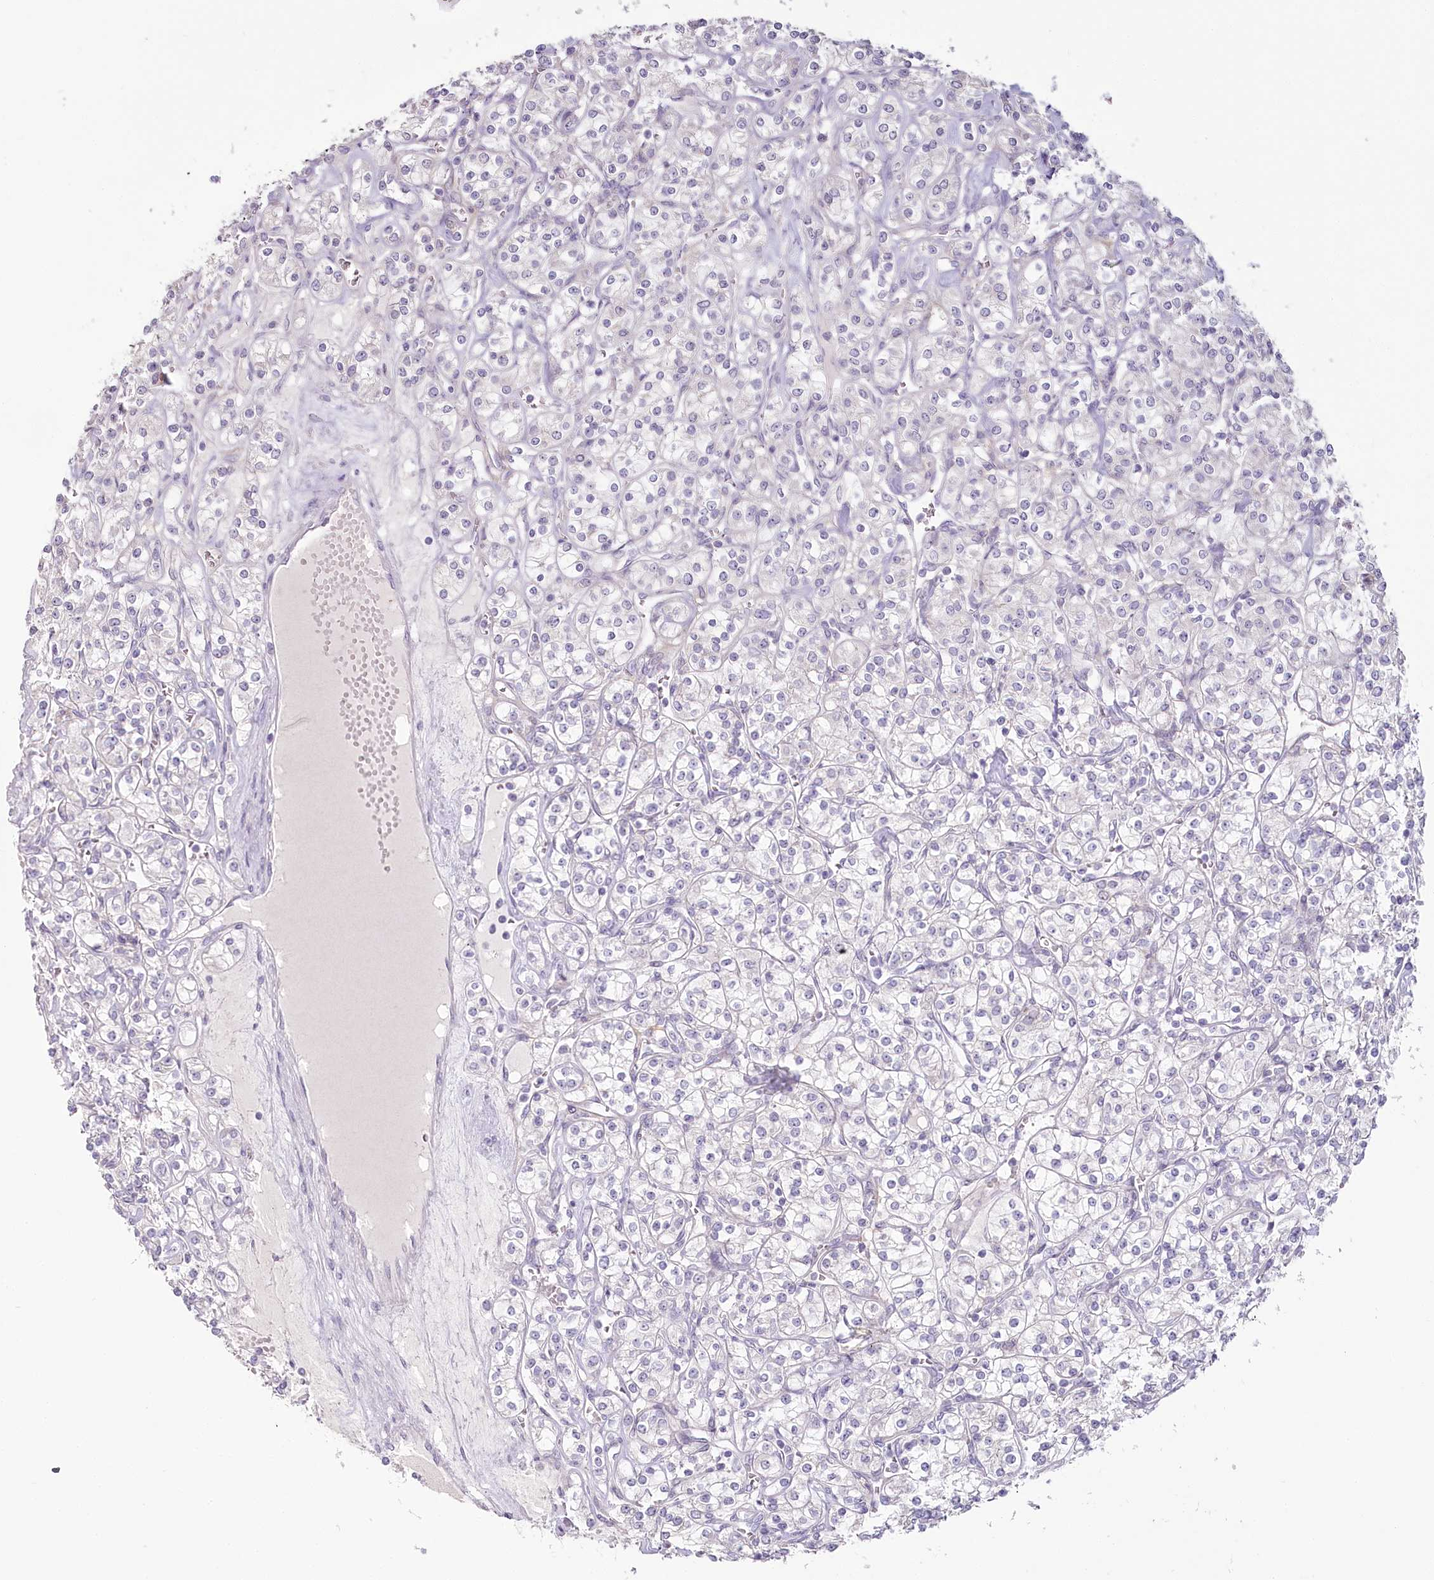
{"staining": {"intensity": "negative", "quantity": "none", "location": "none"}, "tissue": "renal cancer", "cell_type": "Tumor cells", "image_type": "cancer", "snomed": [{"axis": "morphology", "description": "Adenocarcinoma, NOS"}, {"axis": "topography", "description": "Kidney"}], "caption": "High magnification brightfield microscopy of adenocarcinoma (renal) stained with DAB (3,3'-diaminobenzidine) (brown) and counterstained with hematoxylin (blue): tumor cells show no significant positivity.", "gene": "USP11", "patient": {"sex": "male", "age": 77}}